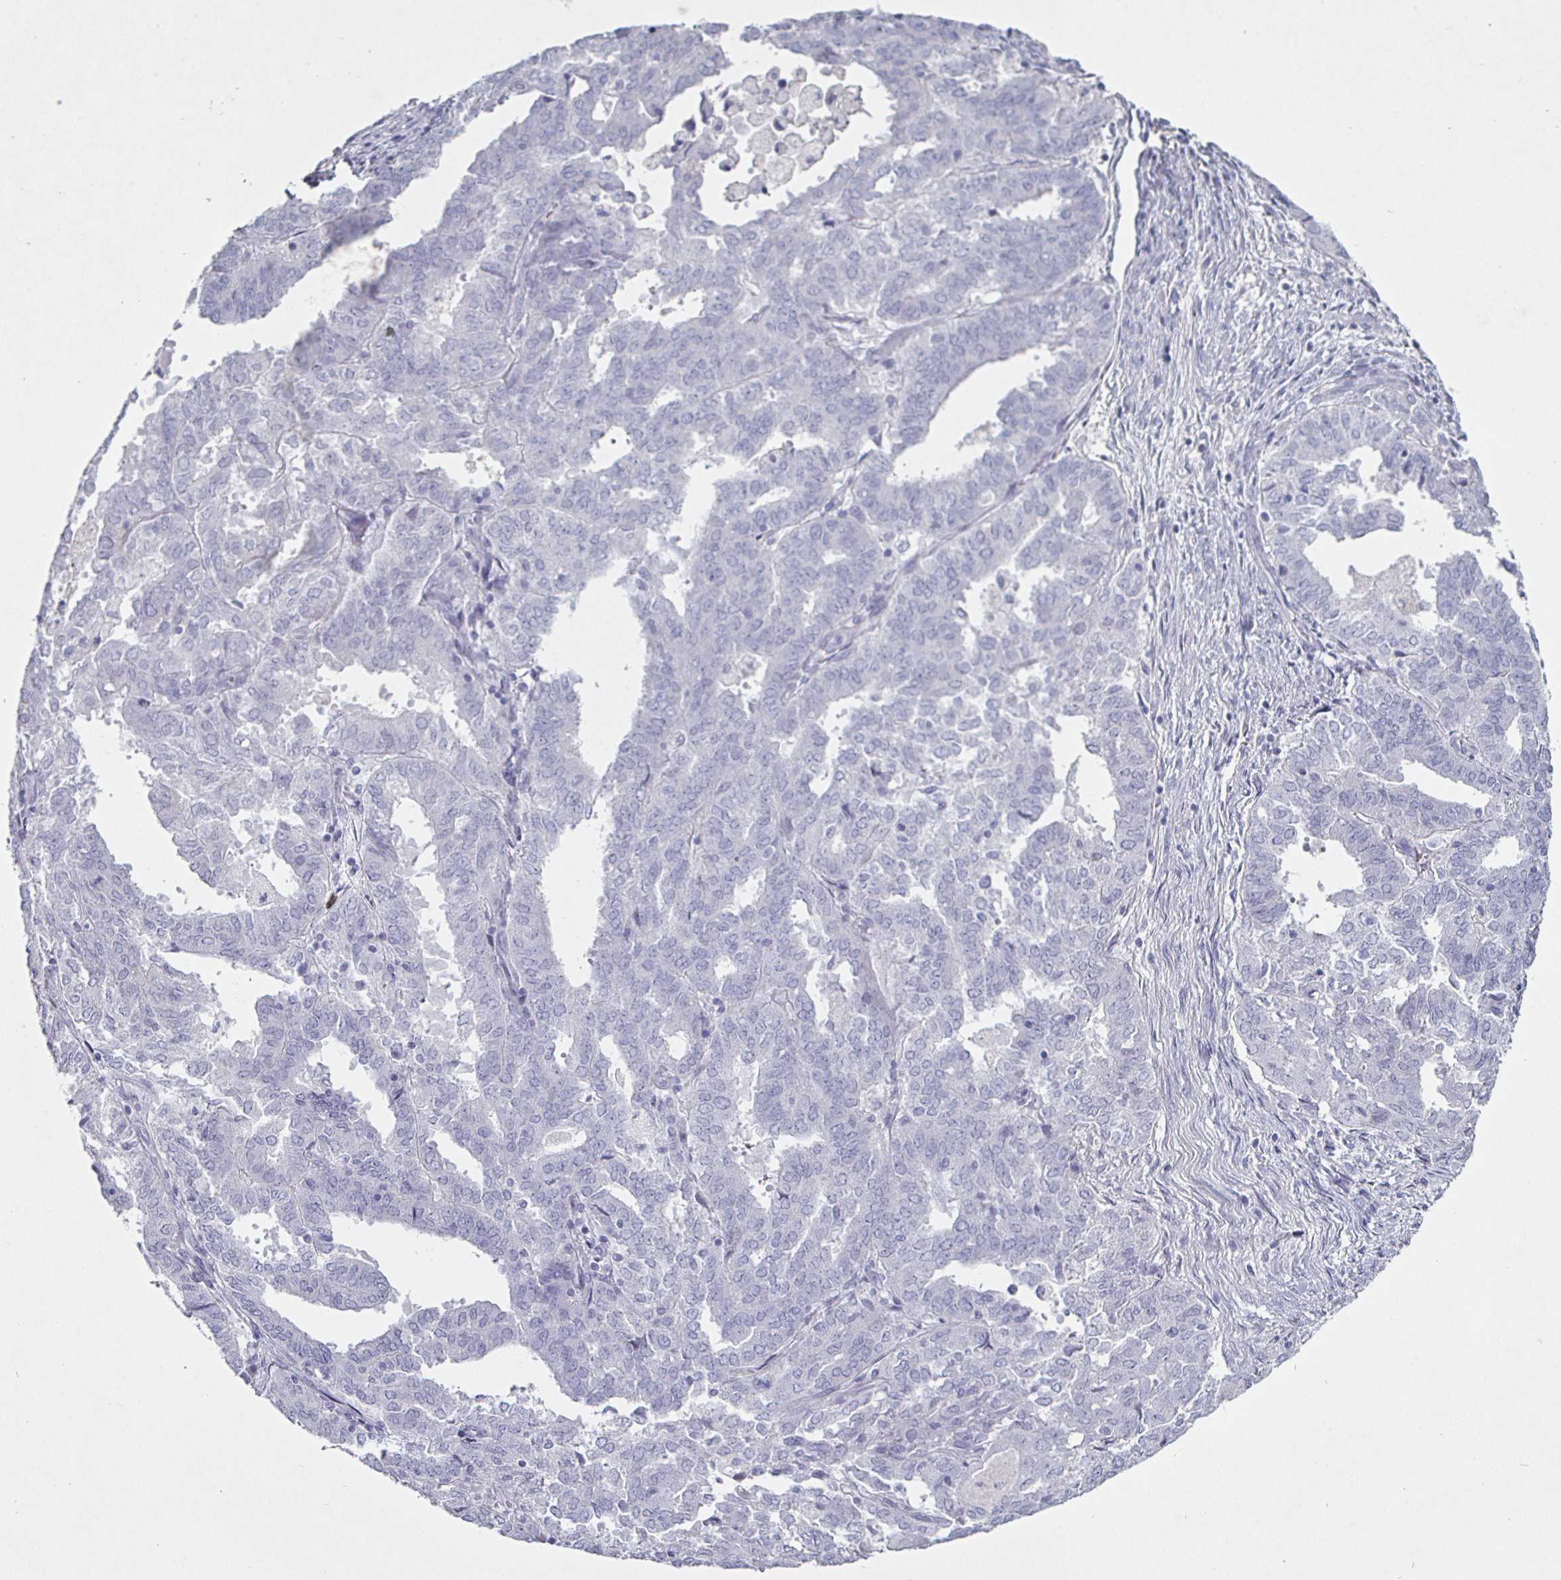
{"staining": {"intensity": "negative", "quantity": "none", "location": "none"}, "tissue": "endometrial cancer", "cell_type": "Tumor cells", "image_type": "cancer", "snomed": [{"axis": "morphology", "description": "Adenocarcinoma, NOS"}, {"axis": "topography", "description": "Endometrium"}], "caption": "Tumor cells are negative for protein expression in human endometrial cancer (adenocarcinoma).", "gene": "ENPP1", "patient": {"sex": "female", "age": 72}}